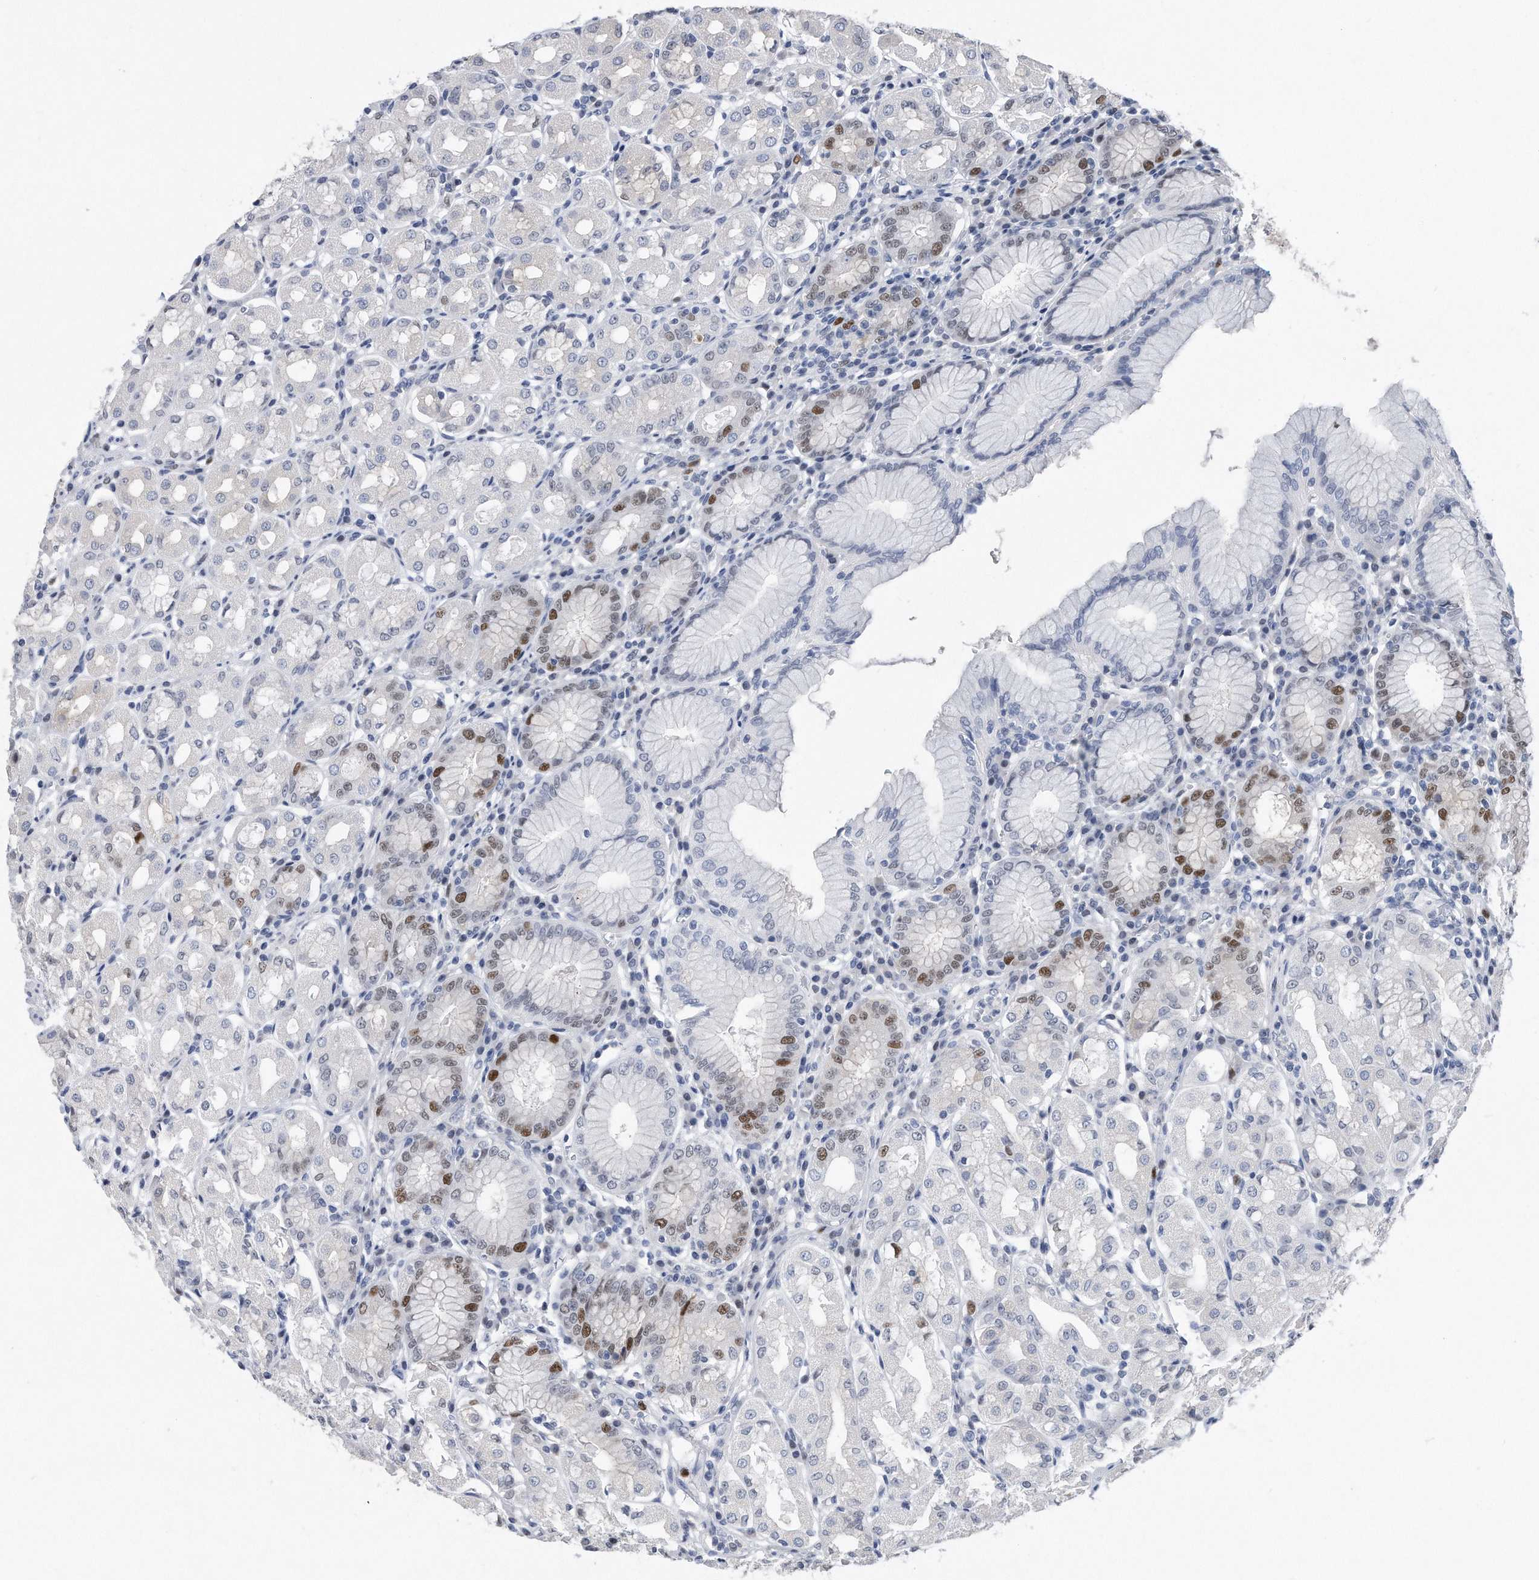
{"staining": {"intensity": "strong", "quantity": "<25%", "location": "nuclear"}, "tissue": "stomach", "cell_type": "Glandular cells", "image_type": "normal", "snomed": [{"axis": "morphology", "description": "Normal tissue, NOS"}, {"axis": "topography", "description": "Stomach"}, {"axis": "topography", "description": "Stomach, lower"}], "caption": "Stomach stained for a protein demonstrates strong nuclear positivity in glandular cells. (DAB IHC, brown staining for protein, blue staining for nuclei).", "gene": "PCNA", "patient": {"sex": "female", "age": 56}}